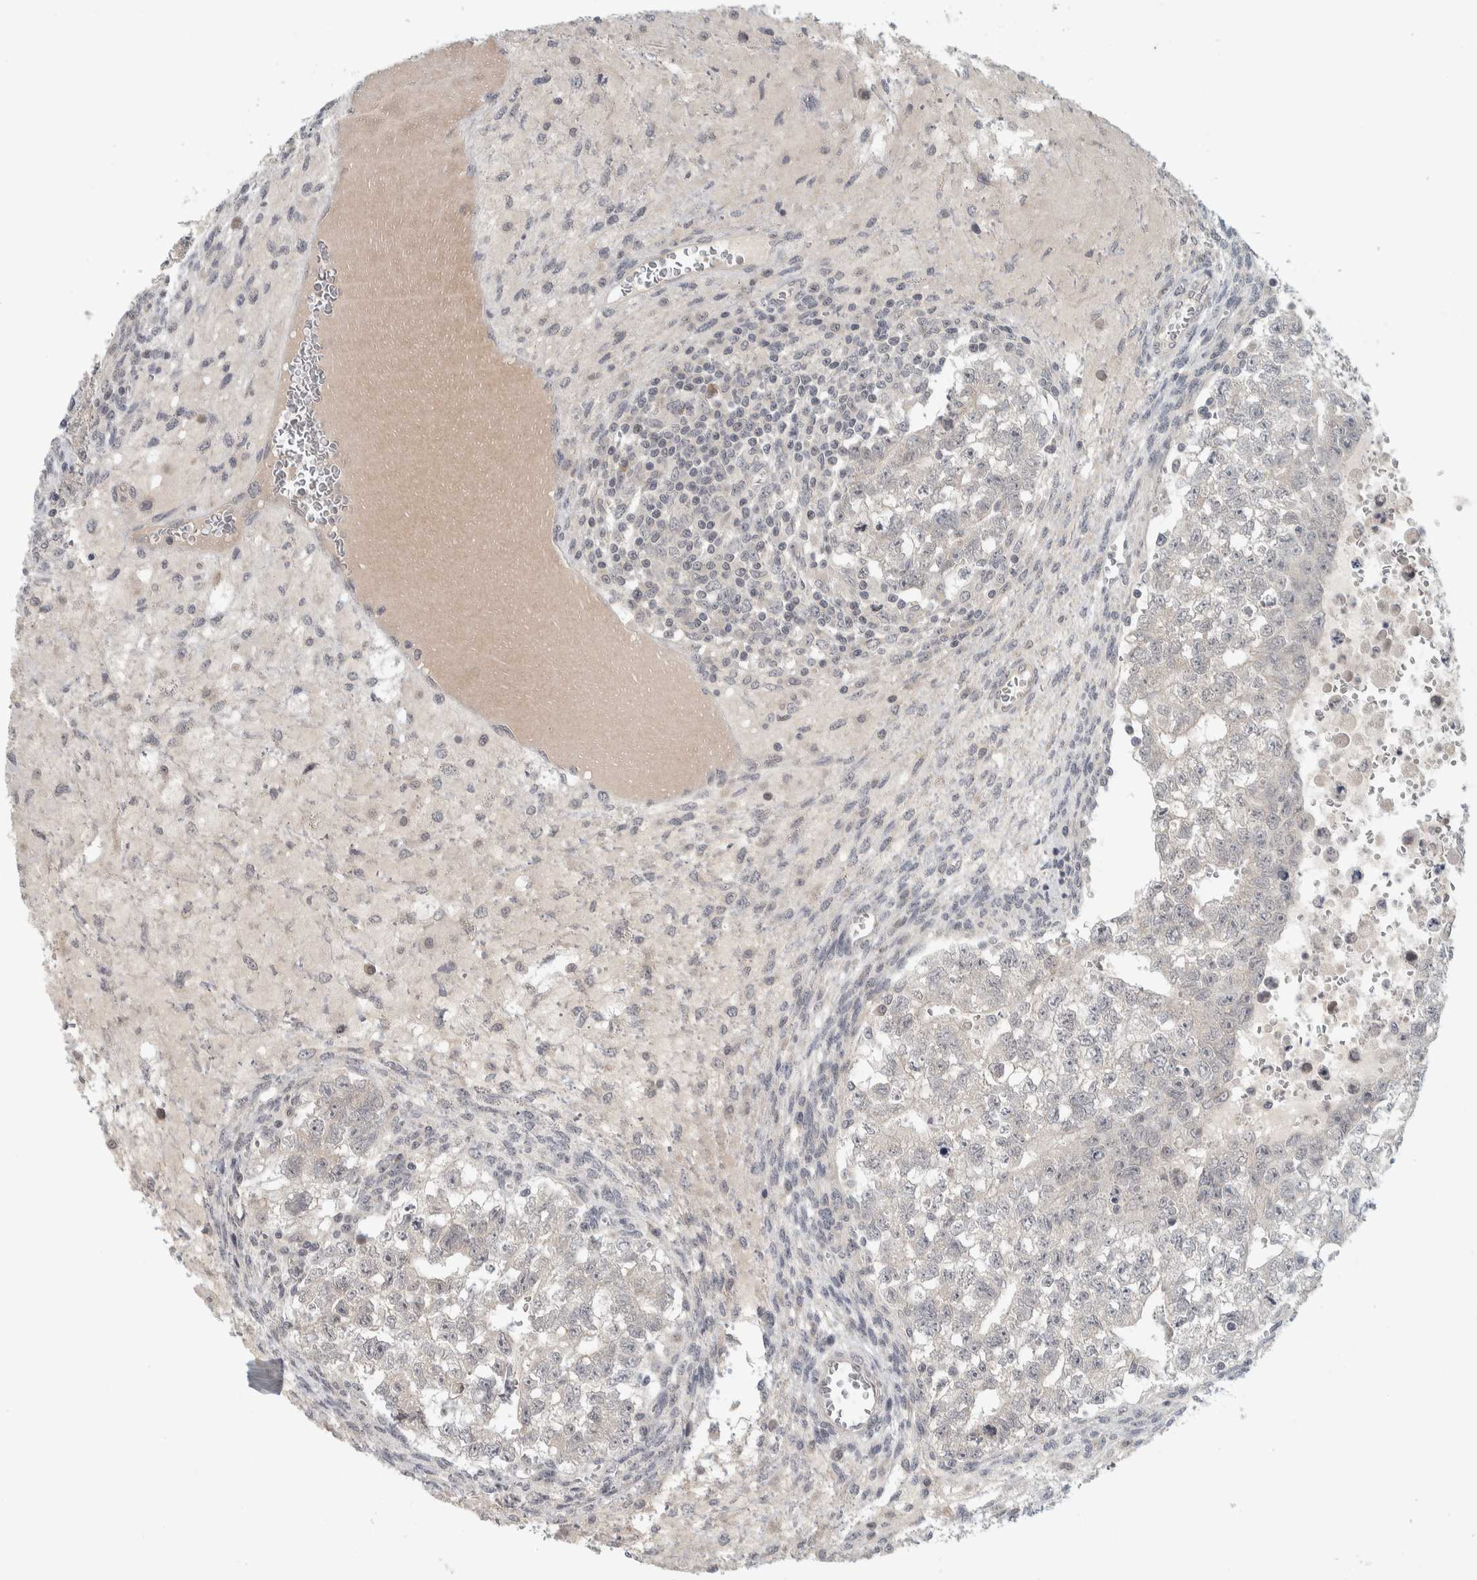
{"staining": {"intensity": "negative", "quantity": "none", "location": "none"}, "tissue": "testis cancer", "cell_type": "Tumor cells", "image_type": "cancer", "snomed": [{"axis": "morphology", "description": "Seminoma, NOS"}, {"axis": "morphology", "description": "Carcinoma, Embryonal, NOS"}, {"axis": "topography", "description": "Testis"}], "caption": "Image shows no significant protein staining in tumor cells of seminoma (testis). (IHC, brightfield microscopy, high magnification).", "gene": "AFP", "patient": {"sex": "male", "age": 38}}